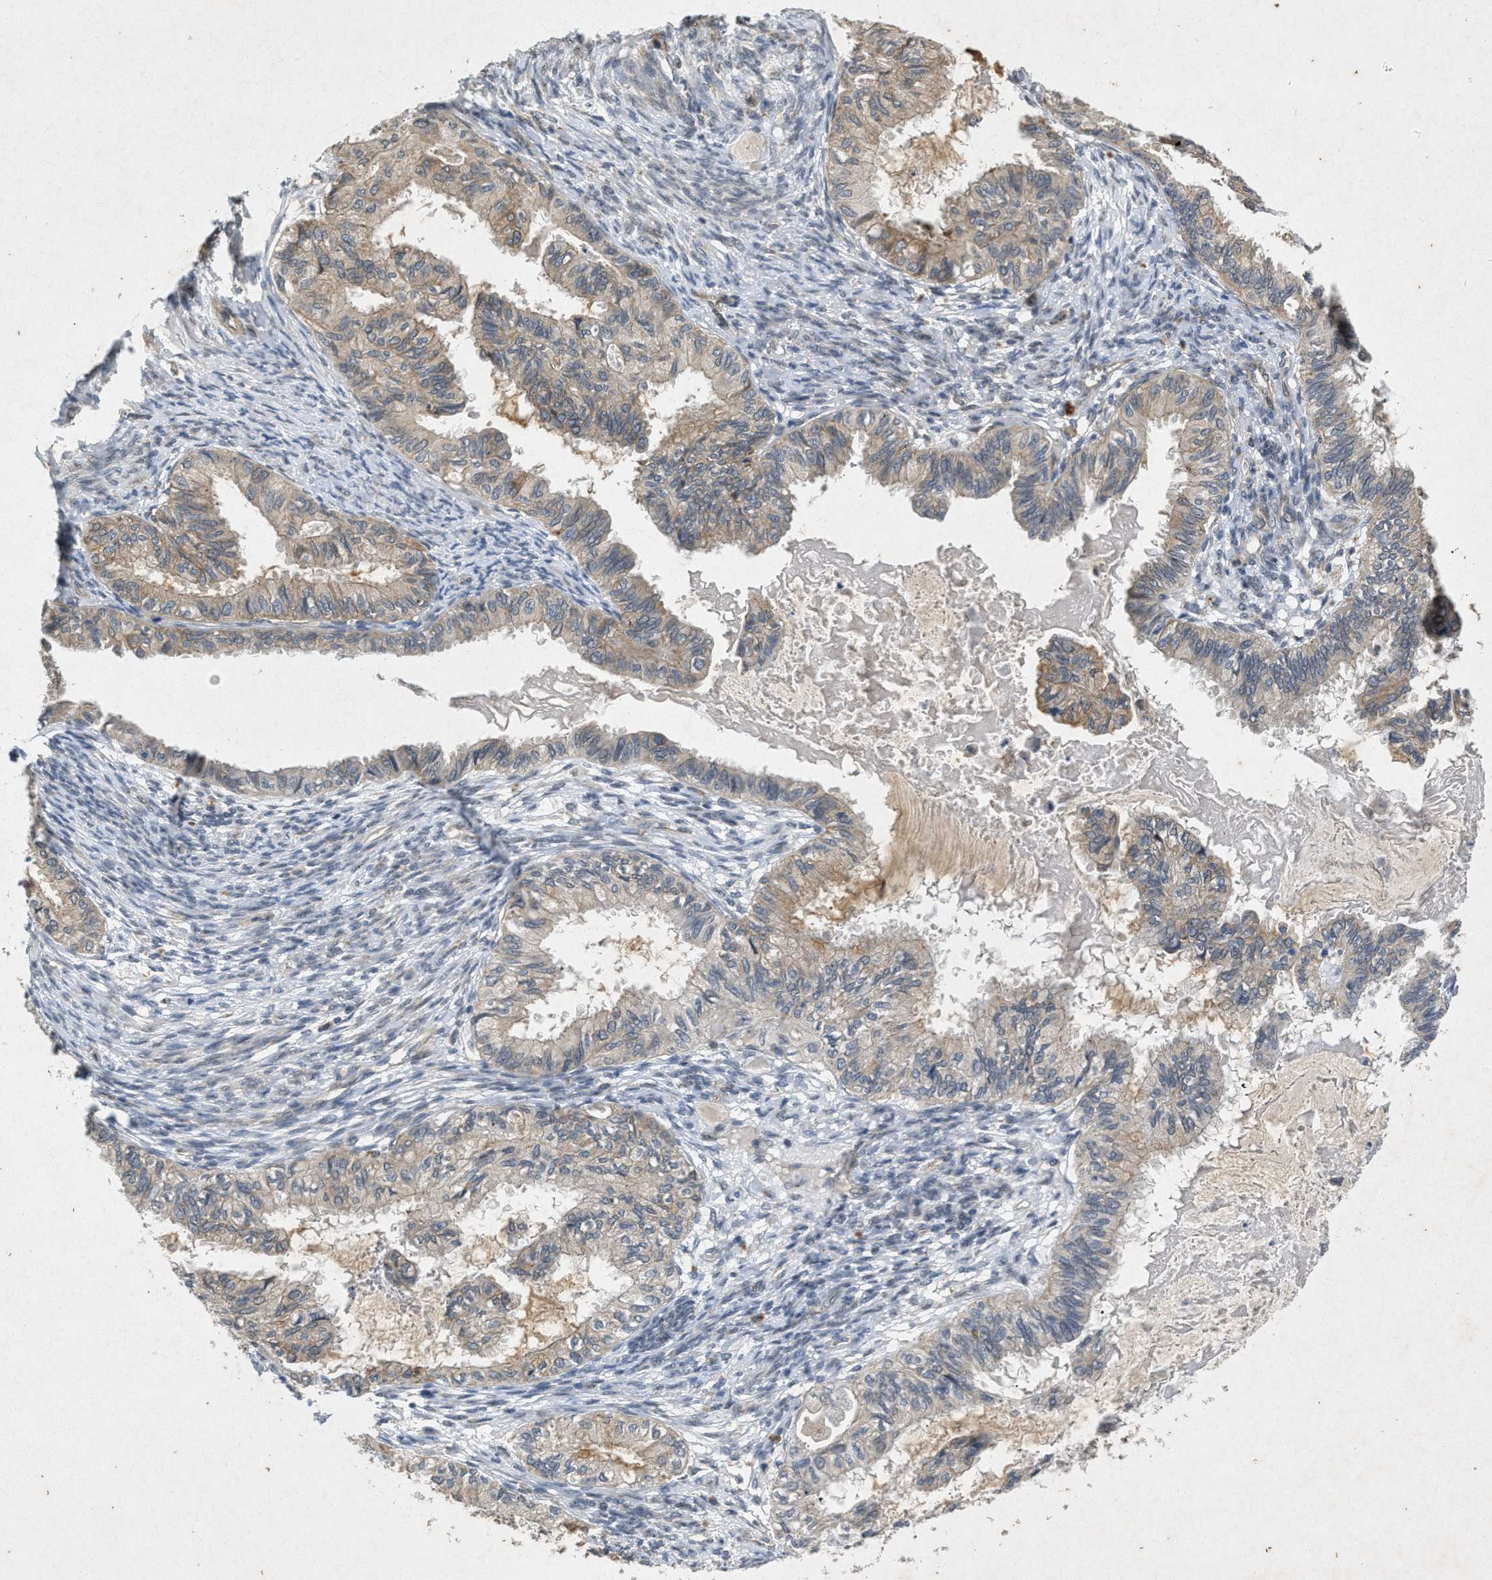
{"staining": {"intensity": "moderate", "quantity": ">75%", "location": "cytoplasmic/membranous"}, "tissue": "cervical cancer", "cell_type": "Tumor cells", "image_type": "cancer", "snomed": [{"axis": "morphology", "description": "Normal tissue, NOS"}, {"axis": "morphology", "description": "Adenocarcinoma, NOS"}, {"axis": "topography", "description": "Cervix"}, {"axis": "topography", "description": "Endometrium"}], "caption": "Immunohistochemistry (IHC) histopathology image of neoplastic tissue: human cervical adenocarcinoma stained using IHC displays medium levels of moderate protein expression localized specifically in the cytoplasmic/membranous of tumor cells, appearing as a cytoplasmic/membranous brown color.", "gene": "PRKG2", "patient": {"sex": "female", "age": 86}}